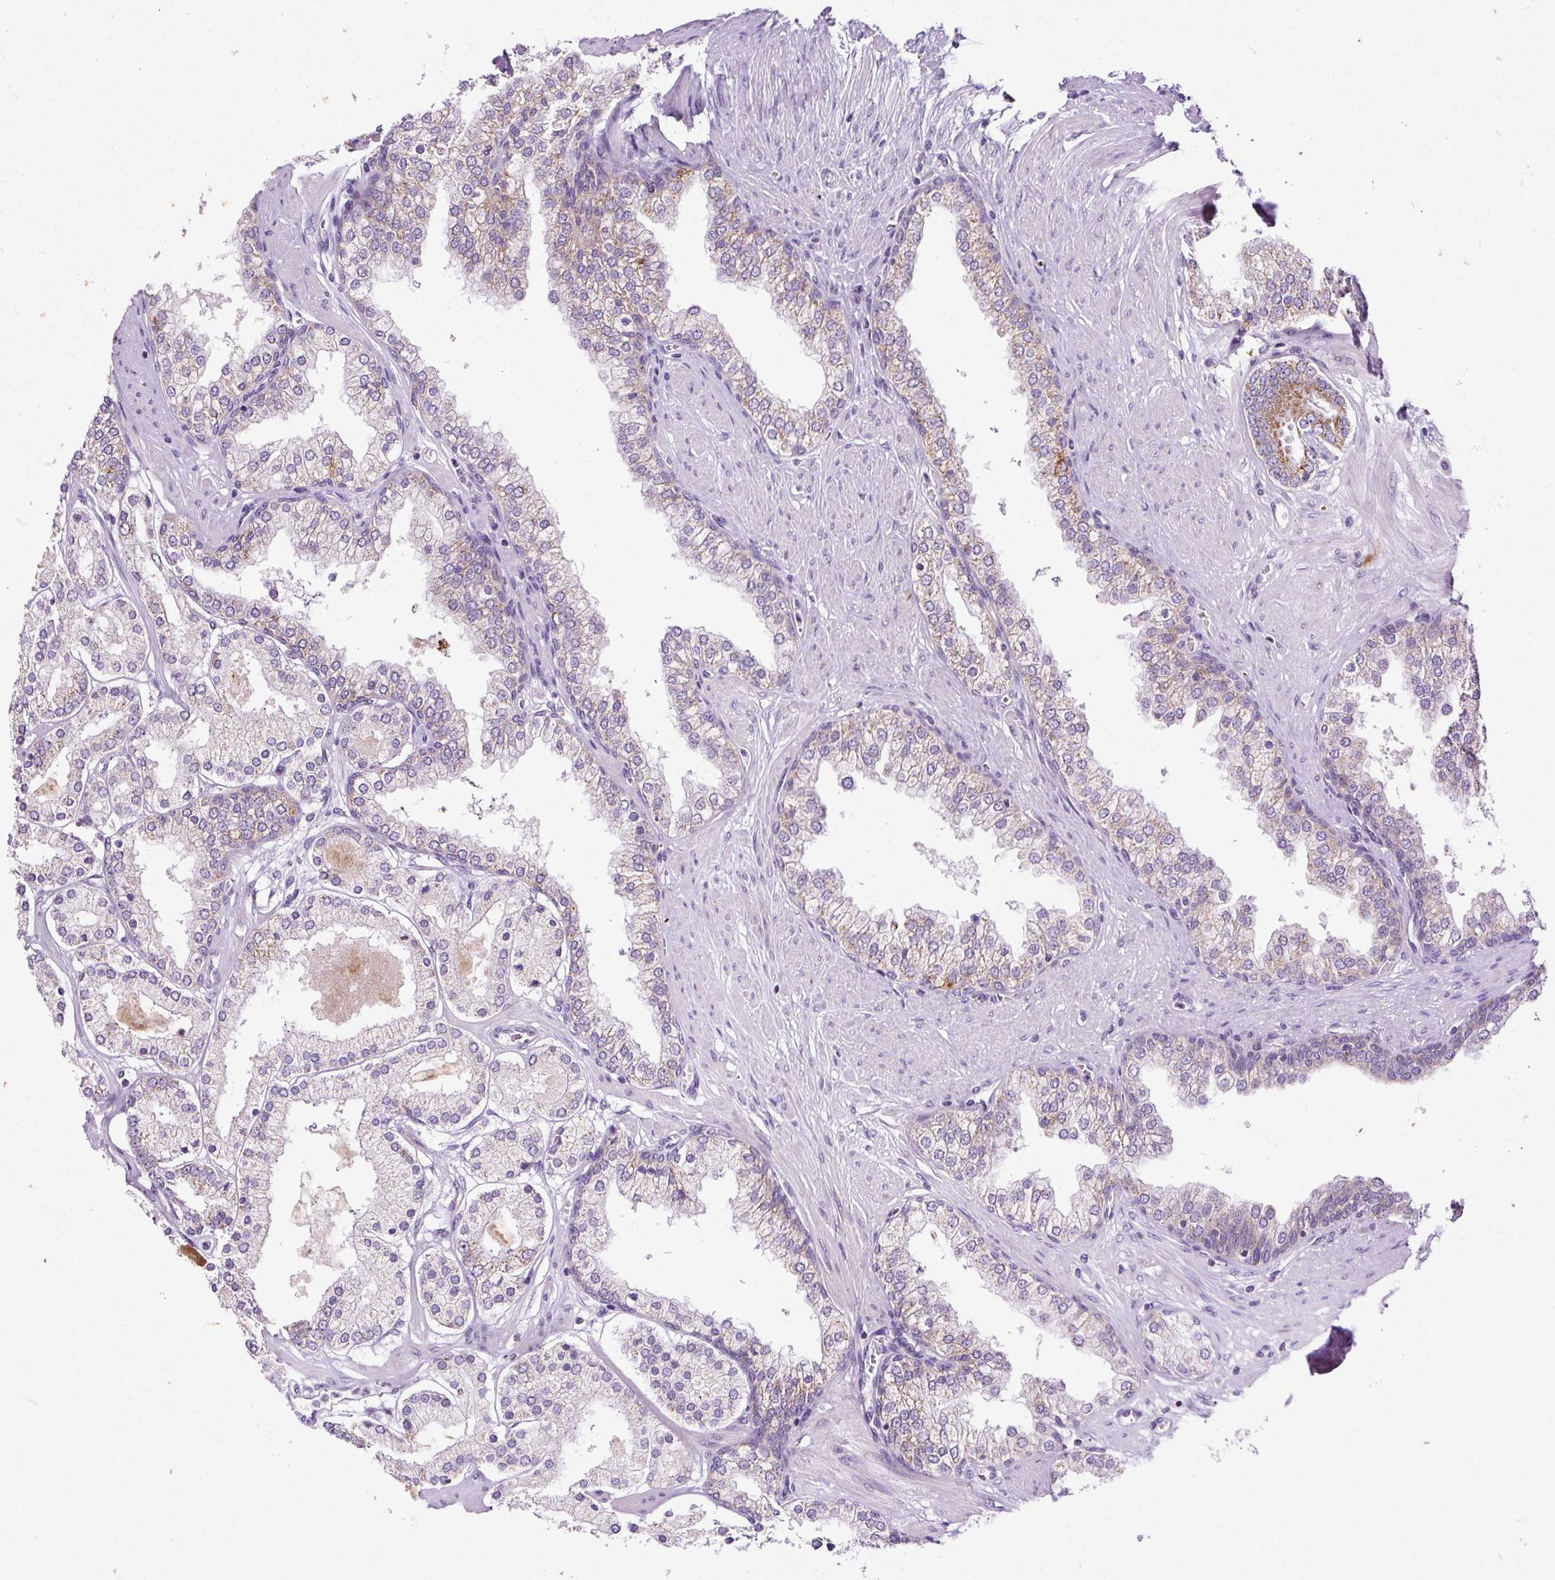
{"staining": {"intensity": "weak", "quantity": "25%-75%", "location": "cytoplasmic/membranous"}, "tissue": "prostate cancer", "cell_type": "Tumor cells", "image_type": "cancer", "snomed": [{"axis": "morphology", "description": "Adenocarcinoma, Low grade"}, {"axis": "topography", "description": "Prostate"}], "caption": "Immunohistochemical staining of human low-grade adenocarcinoma (prostate) reveals weak cytoplasmic/membranous protein expression in about 25%-75% of tumor cells.", "gene": "FMC1", "patient": {"sex": "male", "age": 42}}